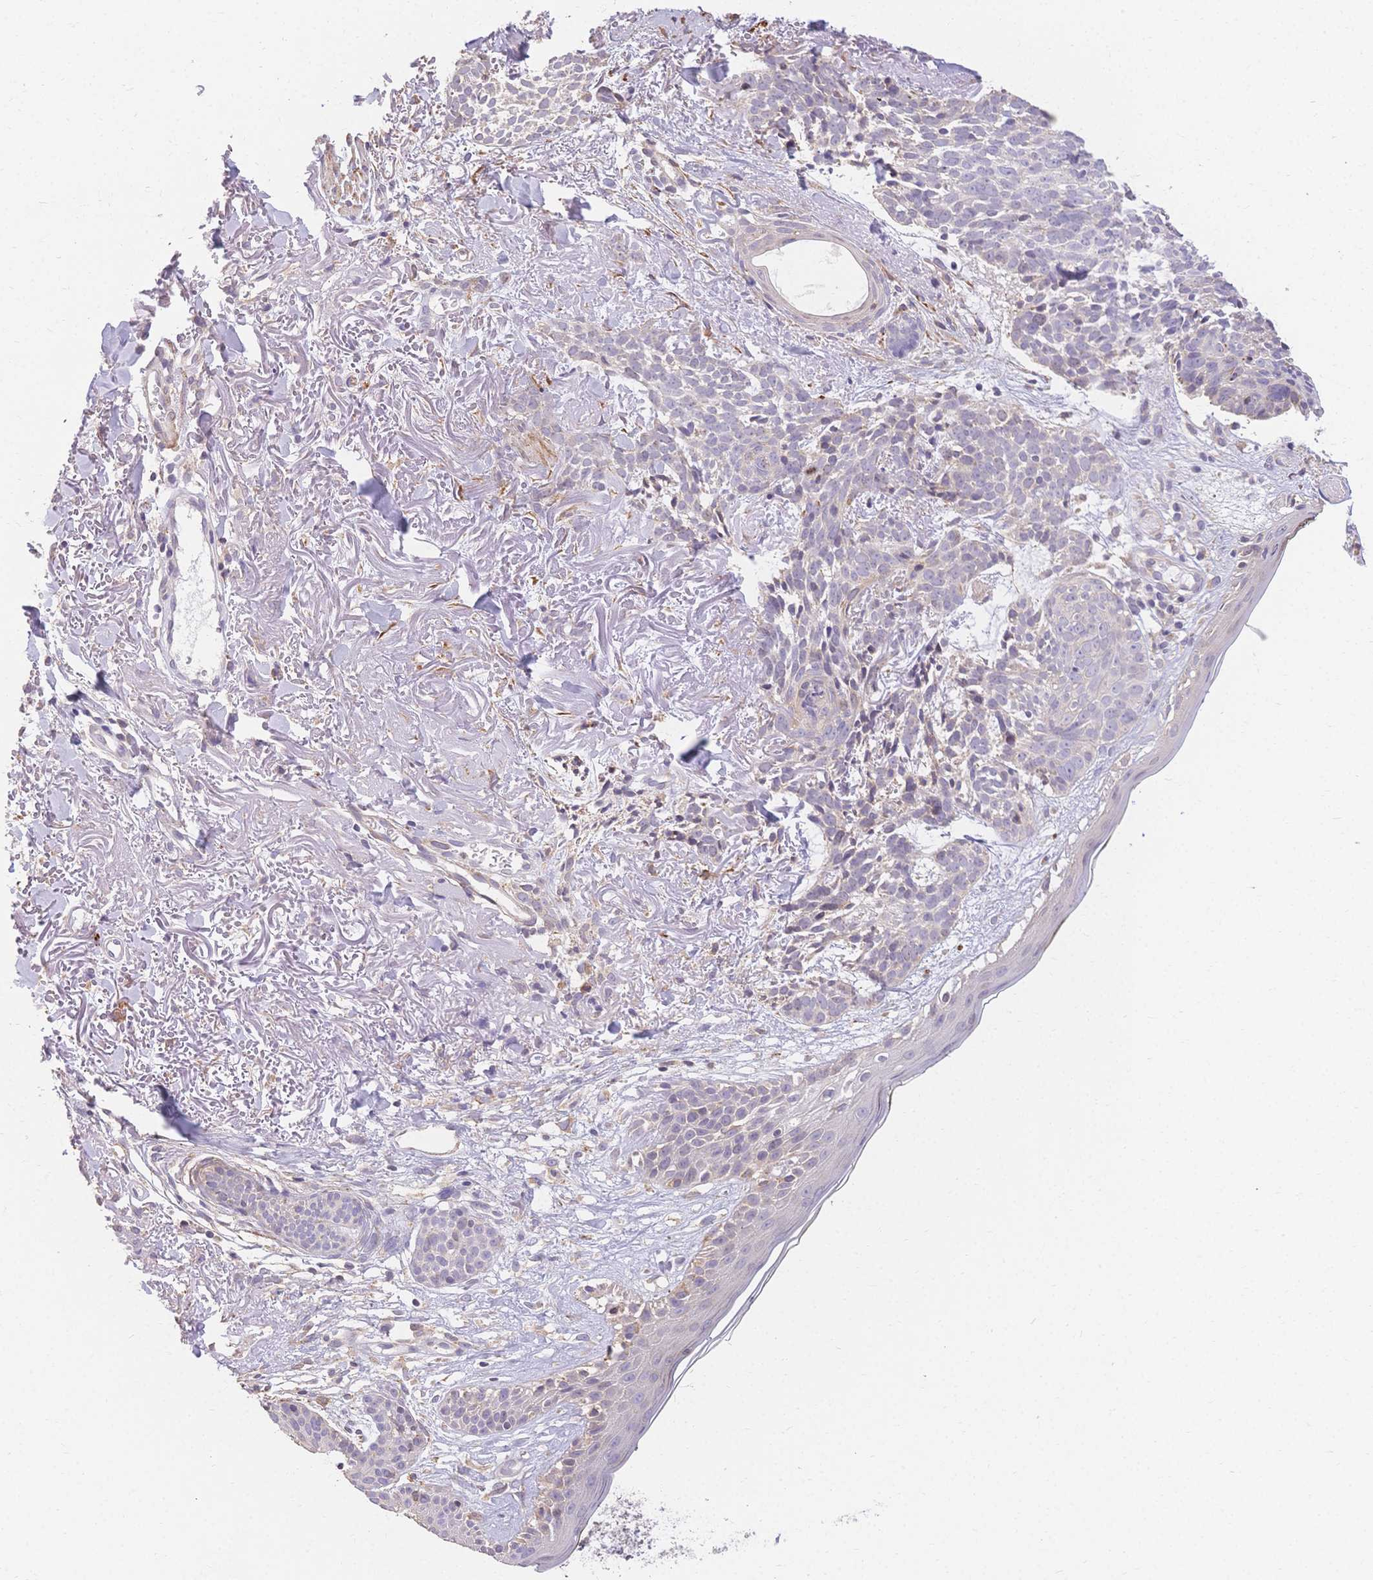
{"staining": {"intensity": "negative", "quantity": "none", "location": "none"}, "tissue": "skin cancer", "cell_type": "Tumor cells", "image_type": "cancer", "snomed": [{"axis": "morphology", "description": "Basal cell carcinoma"}, {"axis": "morphology", "description": "BCC, high aggressive"}, {"axis": "topography", "description": "Skin"}], "caption": "Human bcc,  high aggressive (skin) stained for a protein using IHC demonstrates no positivity in tumor cells.", "gene": "HS3ST5", "patient": {"sex": "female", "age": 86}}